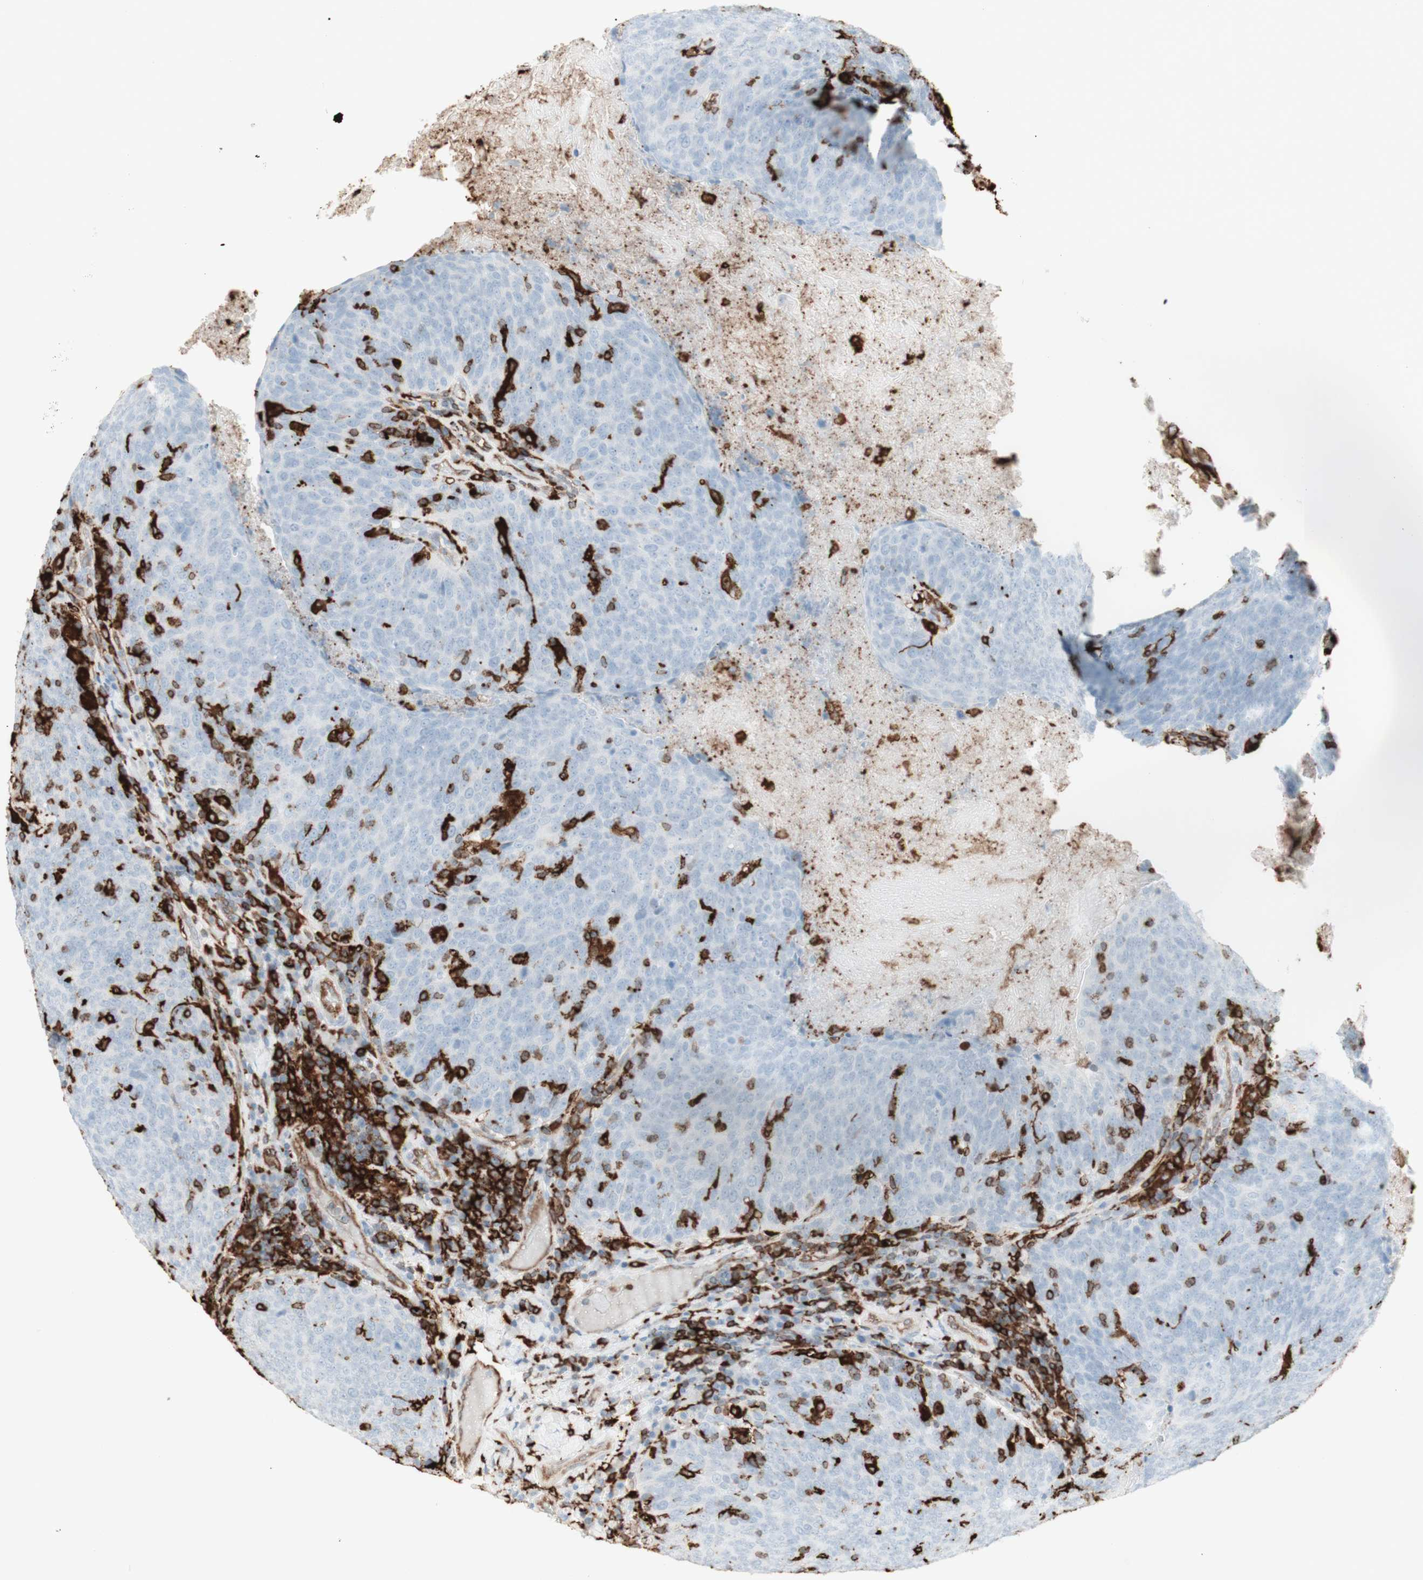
{"staining": {"intensity": "negative", "quantity": "none", "location": "none"}, "tissue": "head and neck cancer", "cell_type": "Tumor cells", "image_type": "cancer", "snomed": [{"axis": "morphology", "description": "Squamous cell carcinoma, NOS"}, {"axis": "morphology", "description": "Squamous cell carcinoma, metastatic, NOS"}, {"axis": "topography", "description": "Lymph node"}, {"axis": "topography", "description": "Head-Neck"}], "caption": "The histopathology image exhibits no staining of tumor cells in head and neck cancer.", "gene": "HLA-DPB1", "patient": {"sex": "male", "age": 62}}